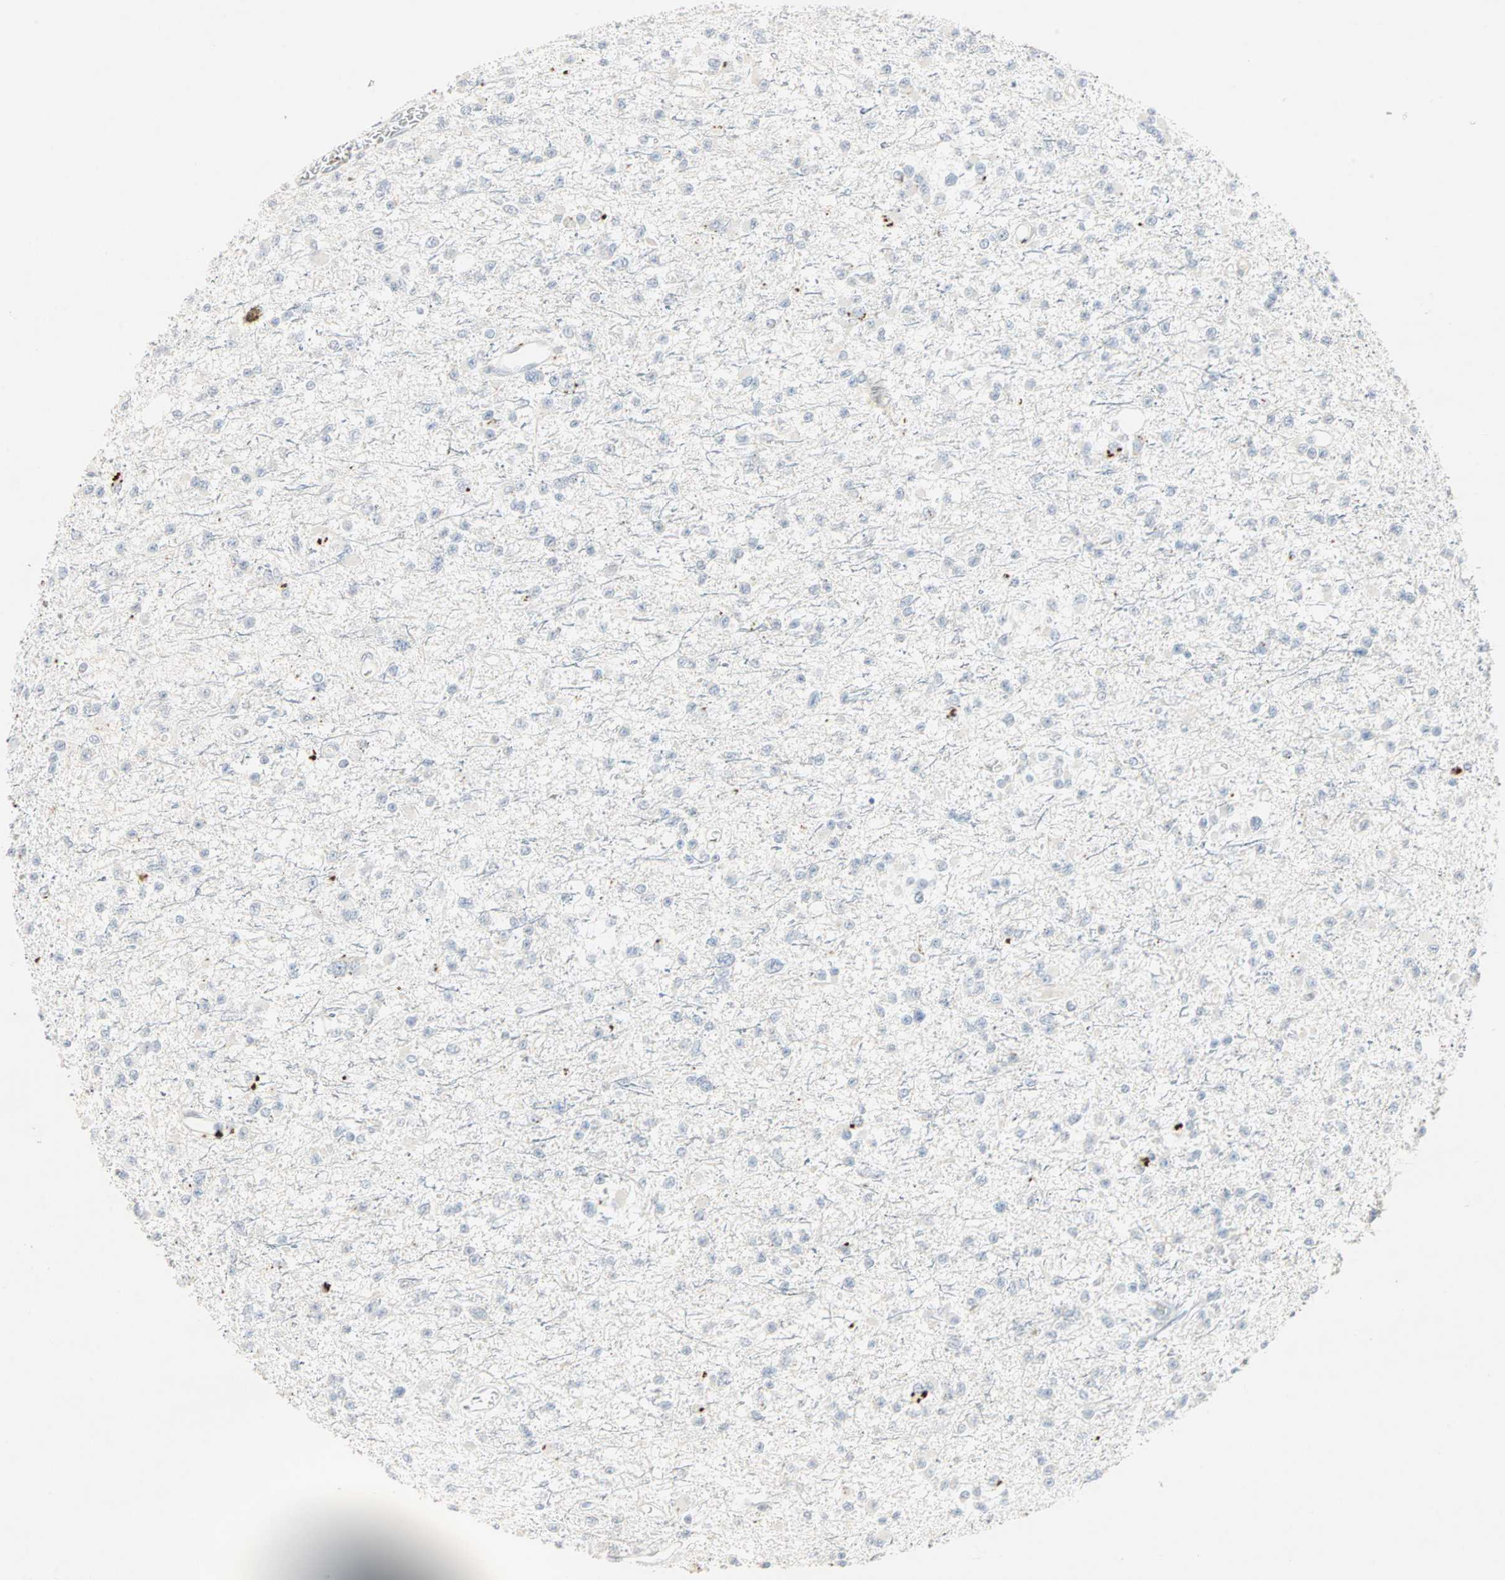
{"staining": {"intensity": "negative", "quantity": "none", "location": "none"}, "tissue": "glioma", "cell_type": "Tumor cells", "image_type": "cancer", "snomed": [{"axis": "morphology", "description": "Glioma, malignant, Low grade"}, {"axis": "topography", "description": "Brain"}], "caption": "Micrograph shows no significant protein staining in tumor cells of glioma.", "gene": "CEACAM6", "patient": {"sex": "female", "age": 22}}